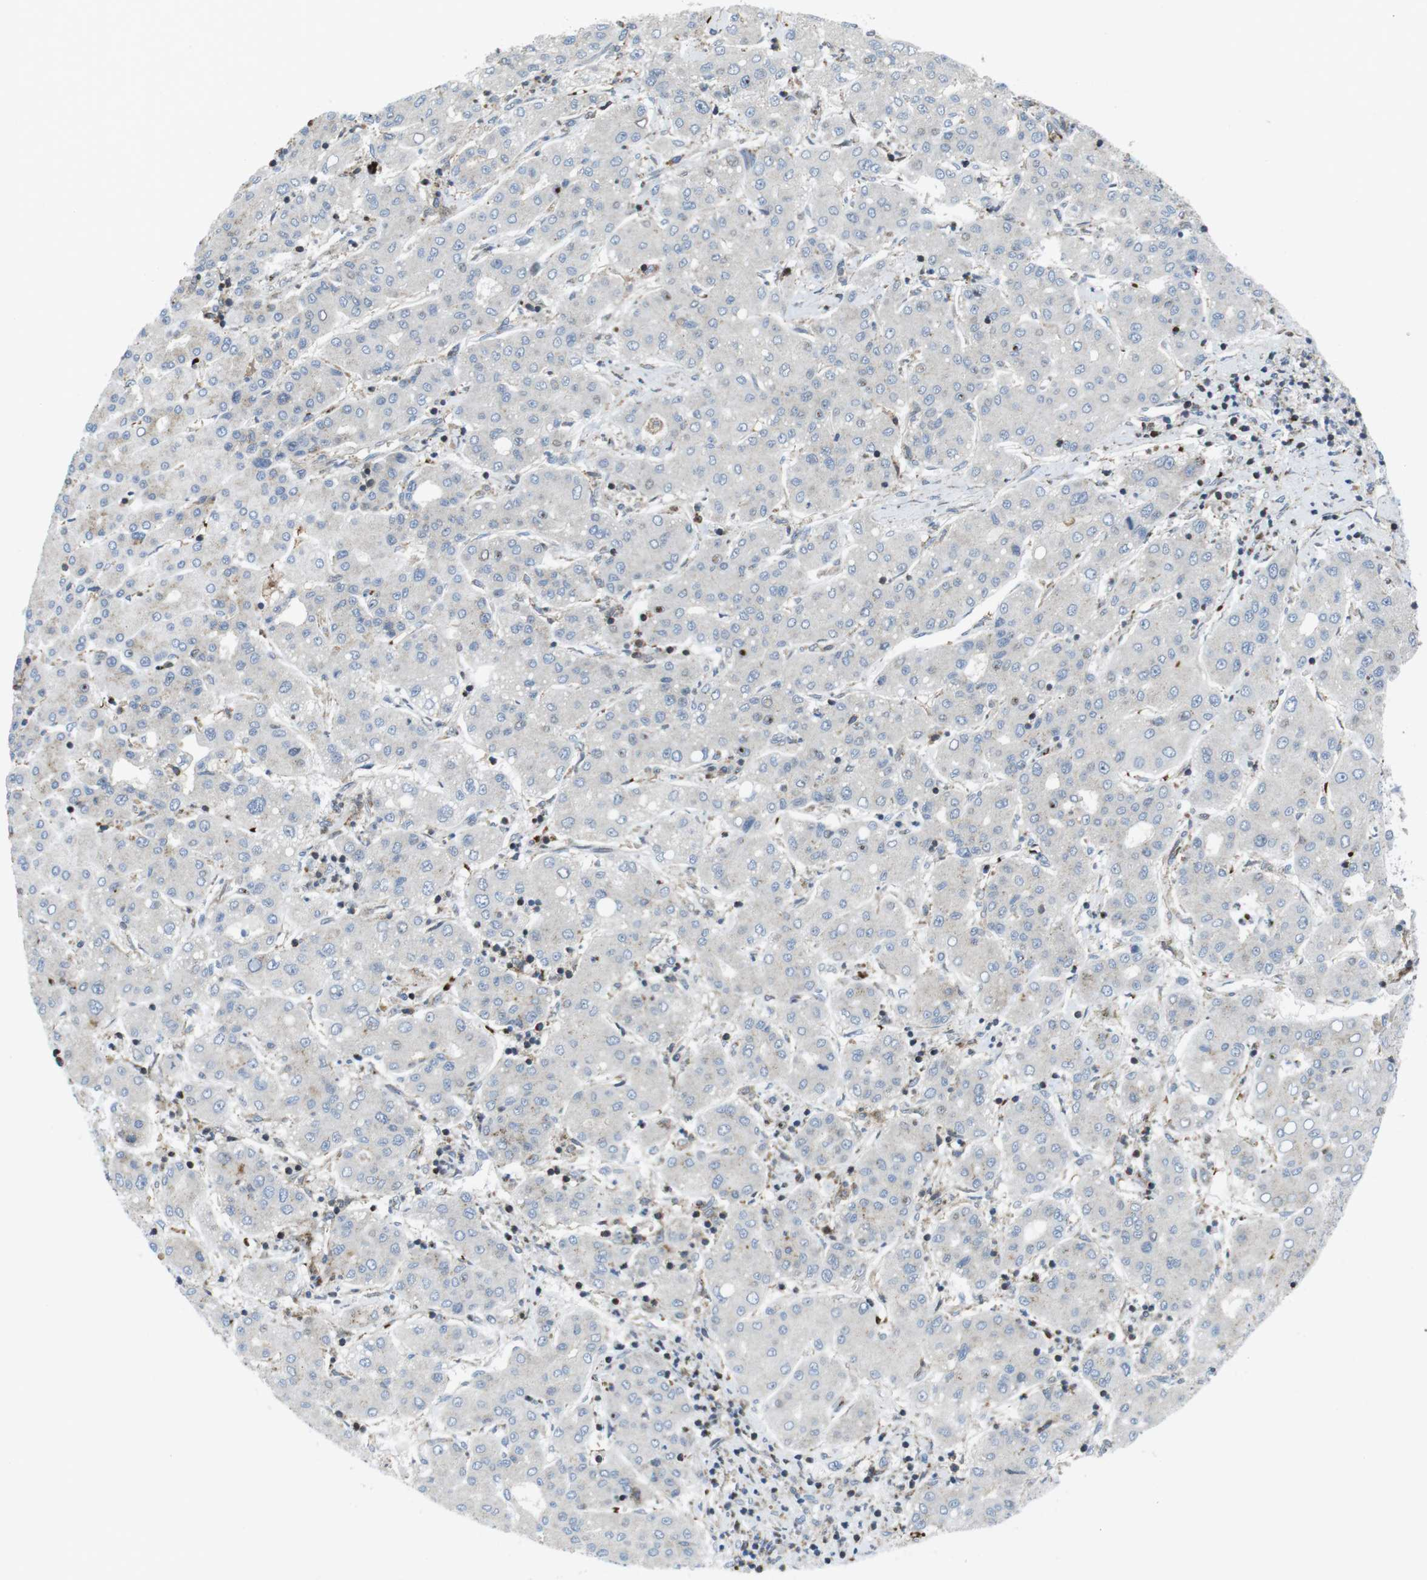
{"staining": {"intensity": "negative", "quantity": "none", "location": "none"}, "tissue": "liver cancer", "cell_type": "Tumor cells", "image_type": "cancer", "snomed": [{"axis": "morphology", "description": "Carcinoma, Hepatocellular, NOS"}, {"axis": "topography", "description": "Liver"}], "caption": "DAB immunohistochemical staining of liver cancer shows no significant positivity in tumor cells.", "gene": "CUL7", "patient": {"sex": "male", "age": 65}}